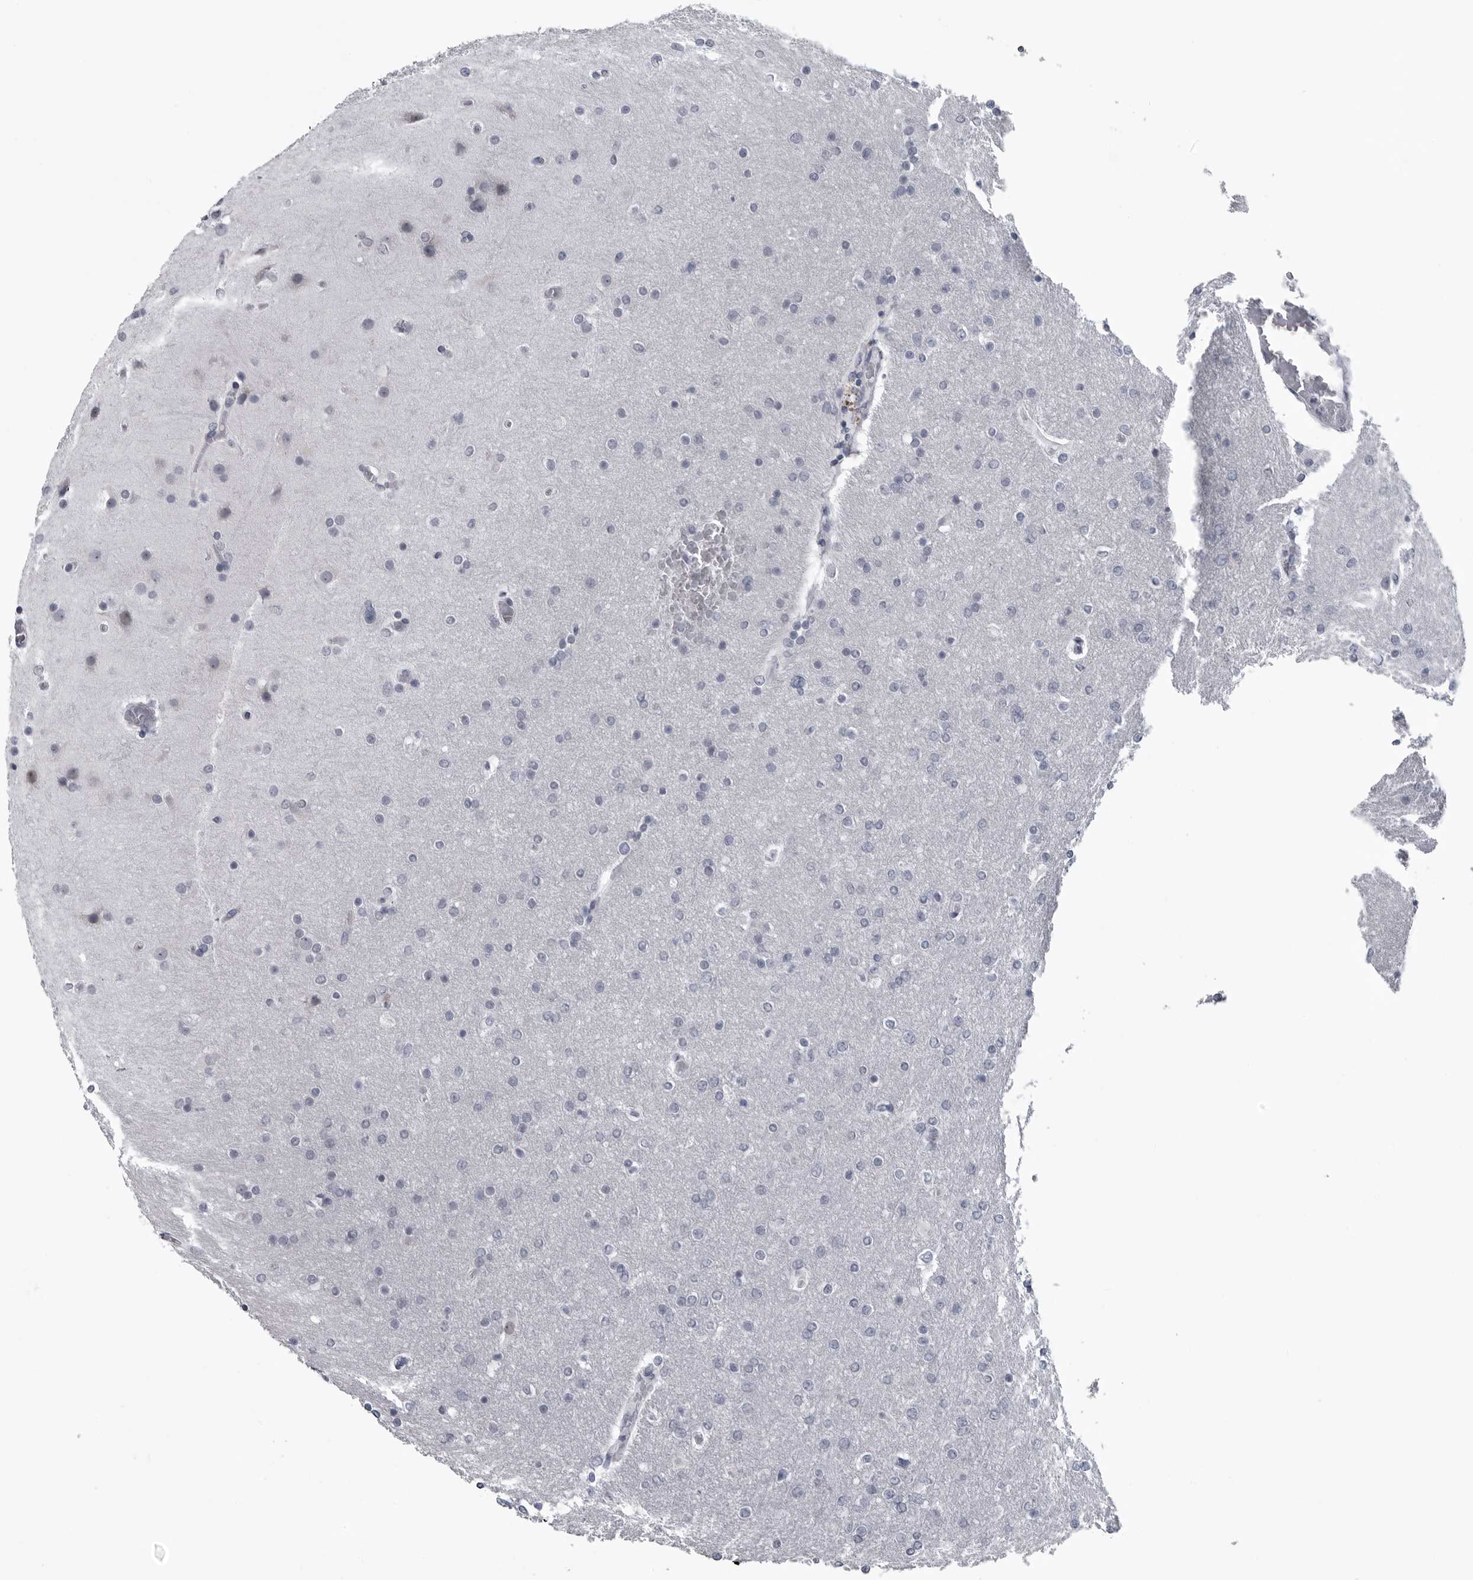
{"staining": {"intensity": "negative", "quantity": "none", "location": "none"}, "tissue": "glioma", "cell_type": "Tumor cells", "image_type": "cancer", "snomed": [{"axis": "morphology", "description": "Glioma, malignant, High grade"}, {"axis": "topography", "description": "Cerebral cortex"}], "caption": "Tumor cells show no significant protein expression in glioma.", "gene": "MYOC", "patient": {"sex": "female", "age": 36}}